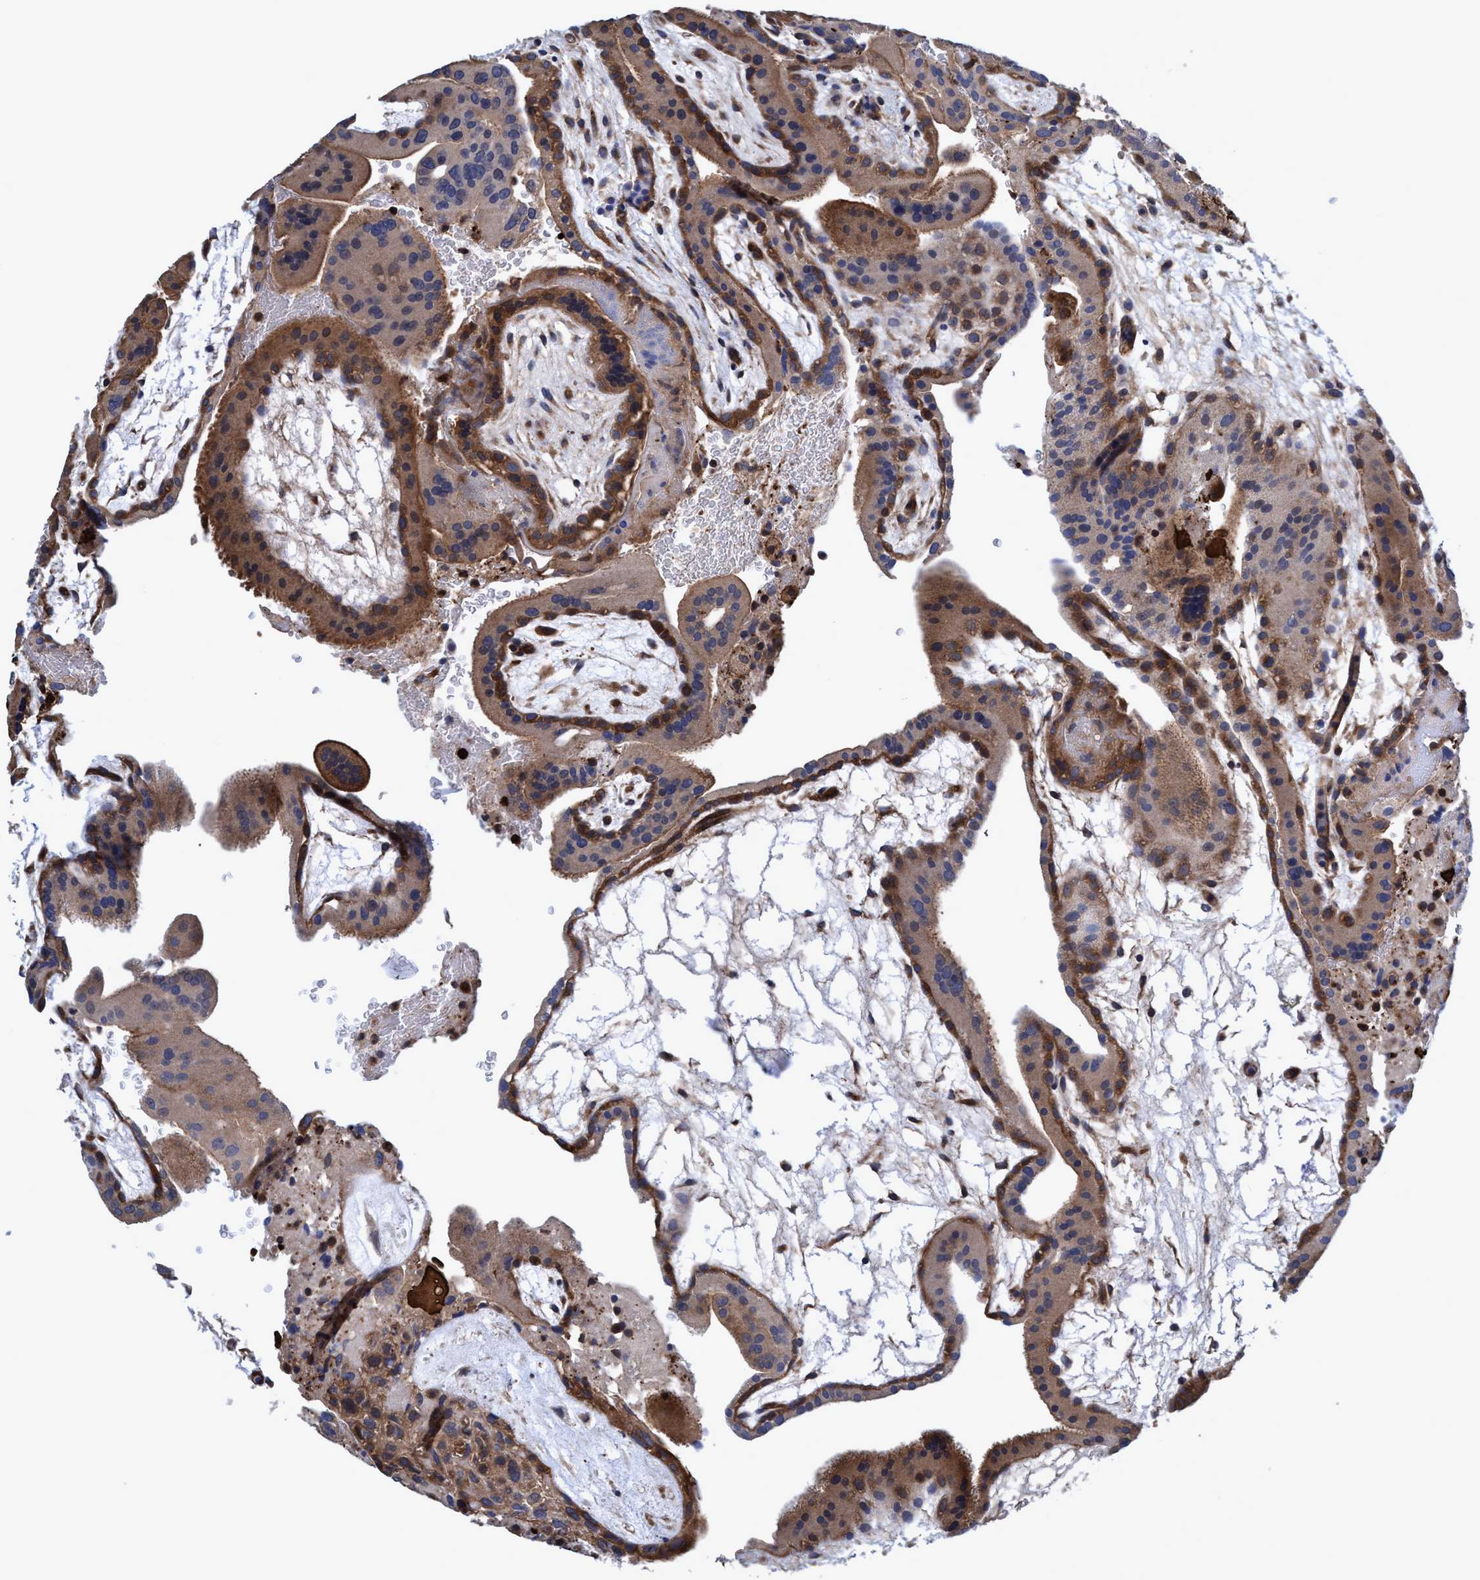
{"staining": {"intensity": "moderate", "quantity": ">75%", "location": "cytoplasmic/membranous"}, "tissue": "placenta", "cell_type": "Trophoblastic cells", "image_type": "normal", "snomed": [{"axis": "morphology", "description": "Normal tissue, NOS"}, {"axis": "topography", "description": "Placenta"}], "caption": "An image showing moderate cytoplasmic/membranous staining in approximately >75% of trophoblastic cells in normal placenta, as visualized by brown immunohistochemical staining.", "gene": "CALCOCO2", "patient": {"sex": "female", "age": 19}}